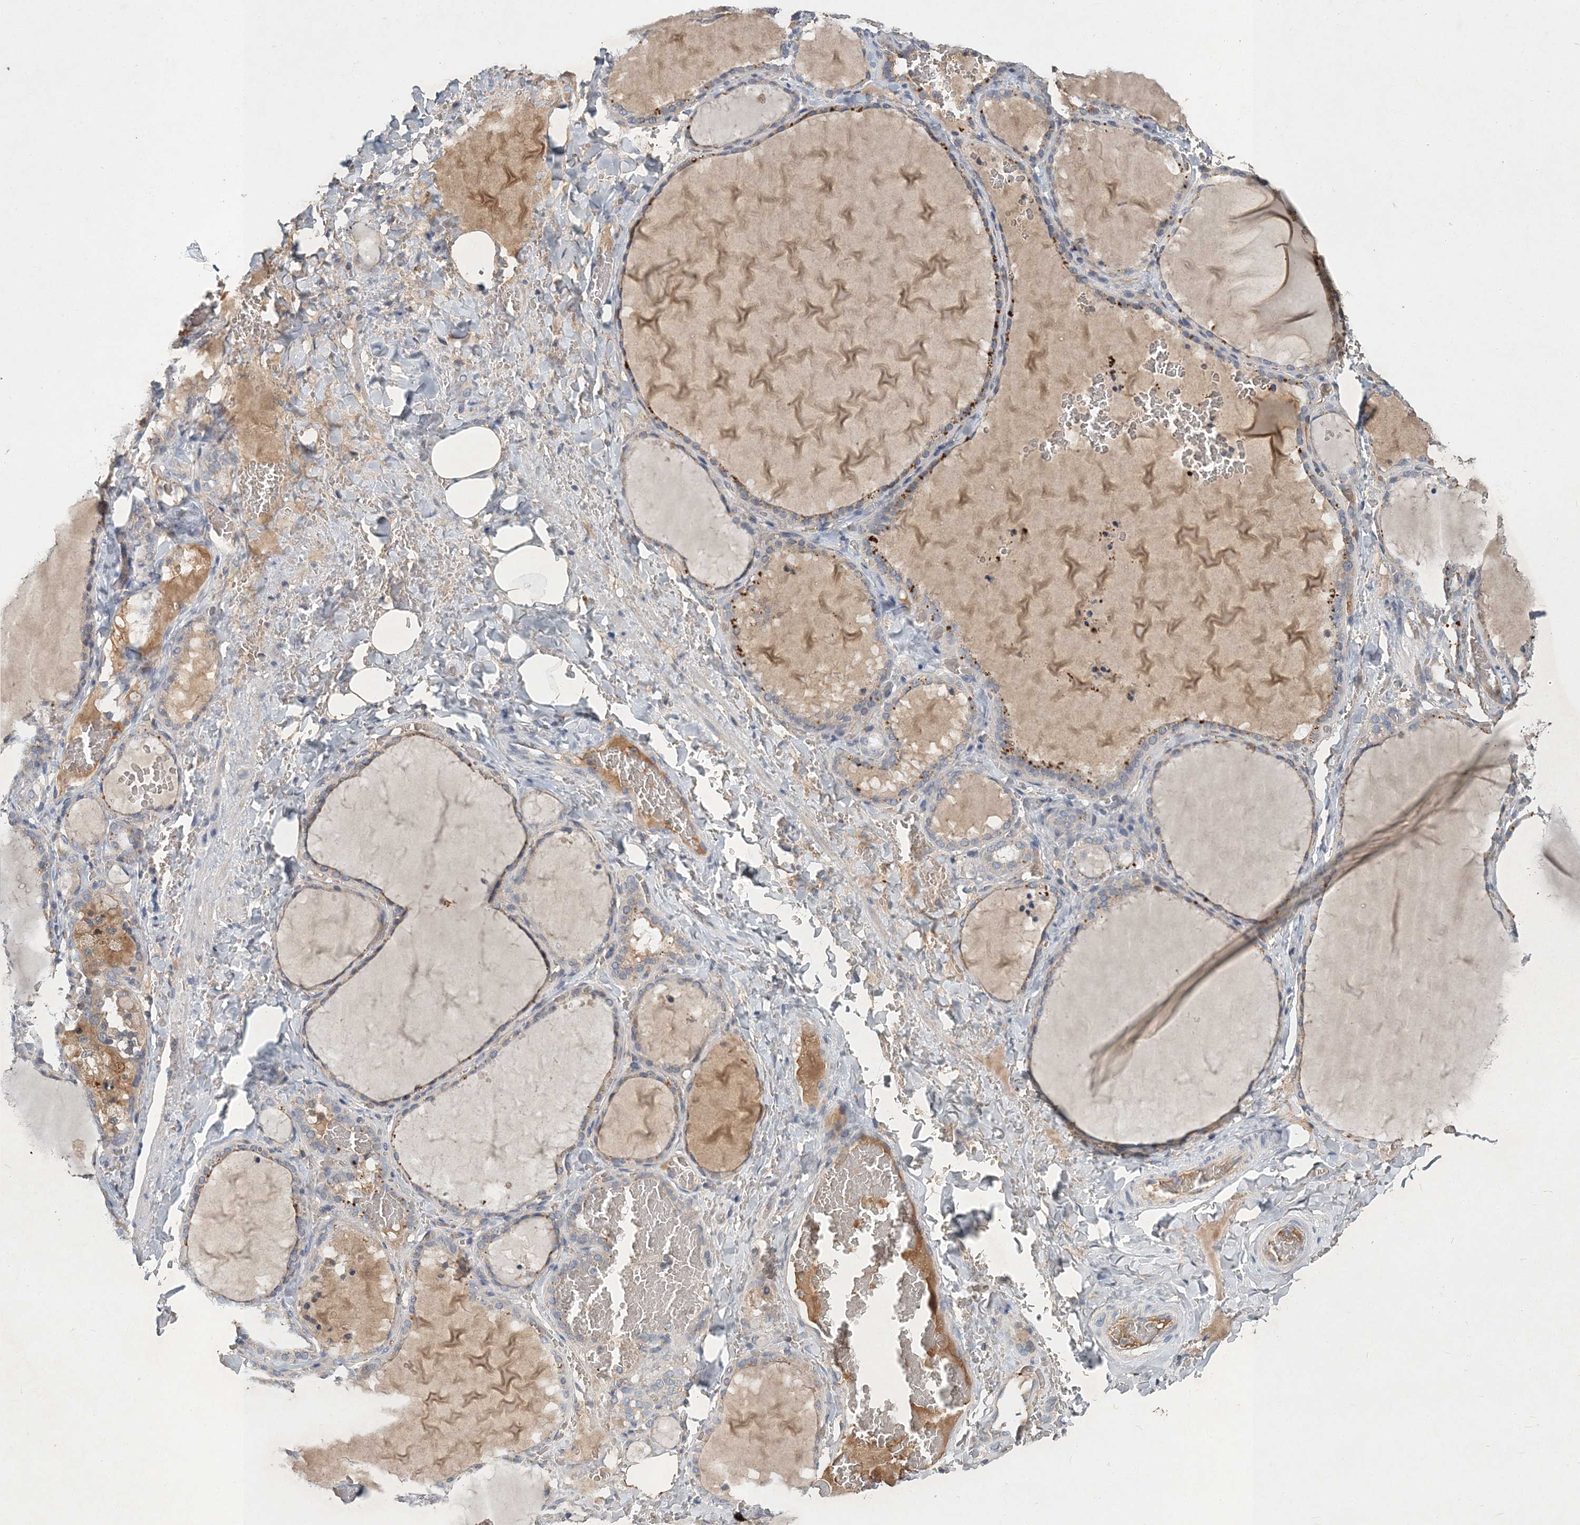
{"staining": {"intensity": "weak", "quantity": "25%-75%", "location": "cytoplasmic/membranous"}, "tissue": "thyroid gland", "cell_type": "Glandular cells", "image_type": "normal", "snomed": [{"axis": "morphology", "description": "Normal tissue, NOS"}, {"axis": "topography", "description": "Thyroid gland"}], "caption": "This photomicrograph exhibits IHC staining of normal thyroid gland, with low weak cytoplasmic/membranous expression in approximately 25%-75% of glandular cells.", "gene": "RNF25", "patient": {"sex": "female", "age": 22}}